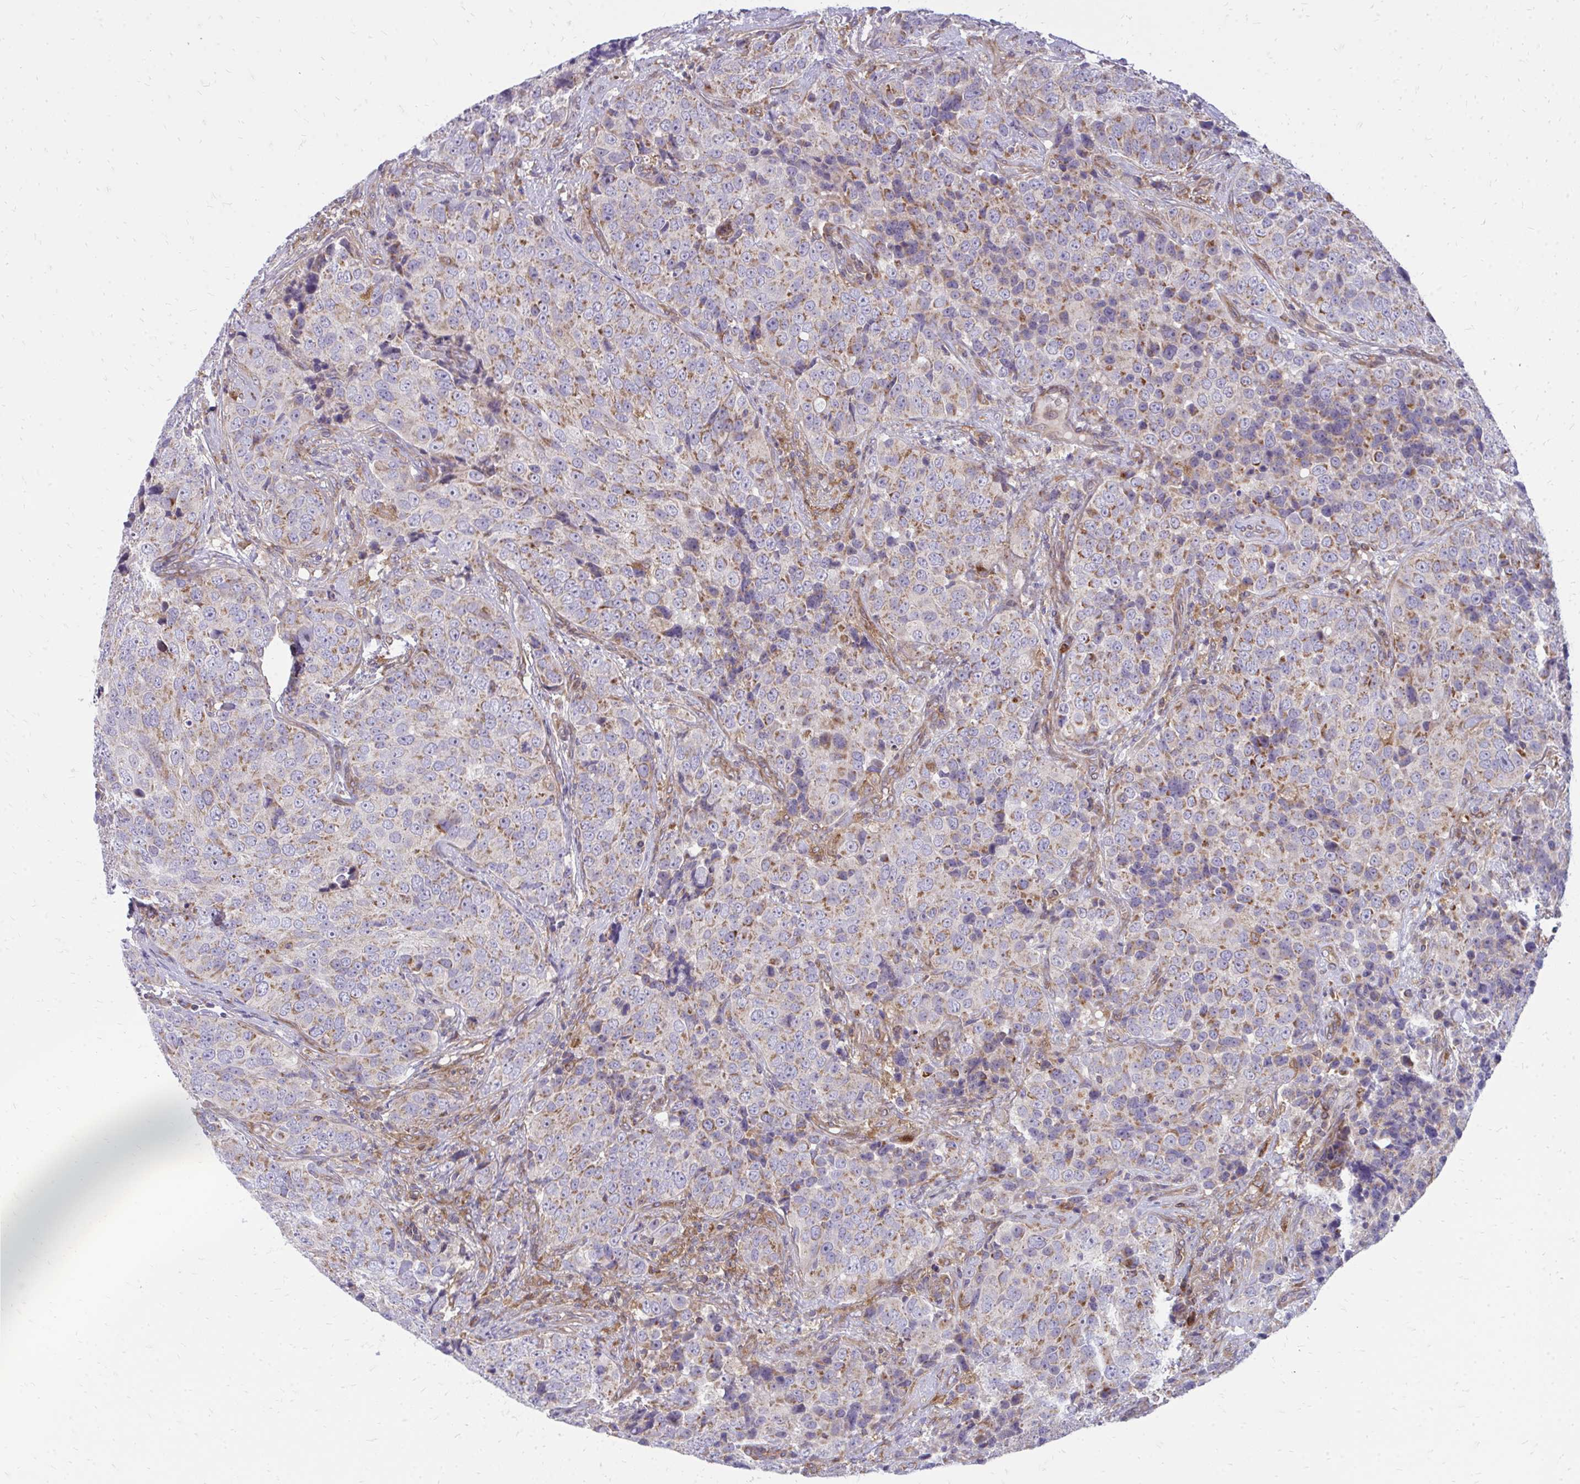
{"staining": {"intensity": "moderate", "quantity": "25%-75%", "location": "cytoplasmic/membranous"}, "tissue": "urothelial cancer", "cell_type": "Tumor cells", "image_type": "cancer", "snomed": [{"axis": "morphology", "description": "Urothelial carcinoma, NOS"}, {"axis": "topography", "description": "Urinary bladder"}], "caption": "This is a histology image of immunohistochemistry staining of urothelial cancer, which shows moderate expression in the cytoplasmic/membranous of tumor cells.", "gene": "ASAP1", "patient": {"sex": "male", "age": 52}}